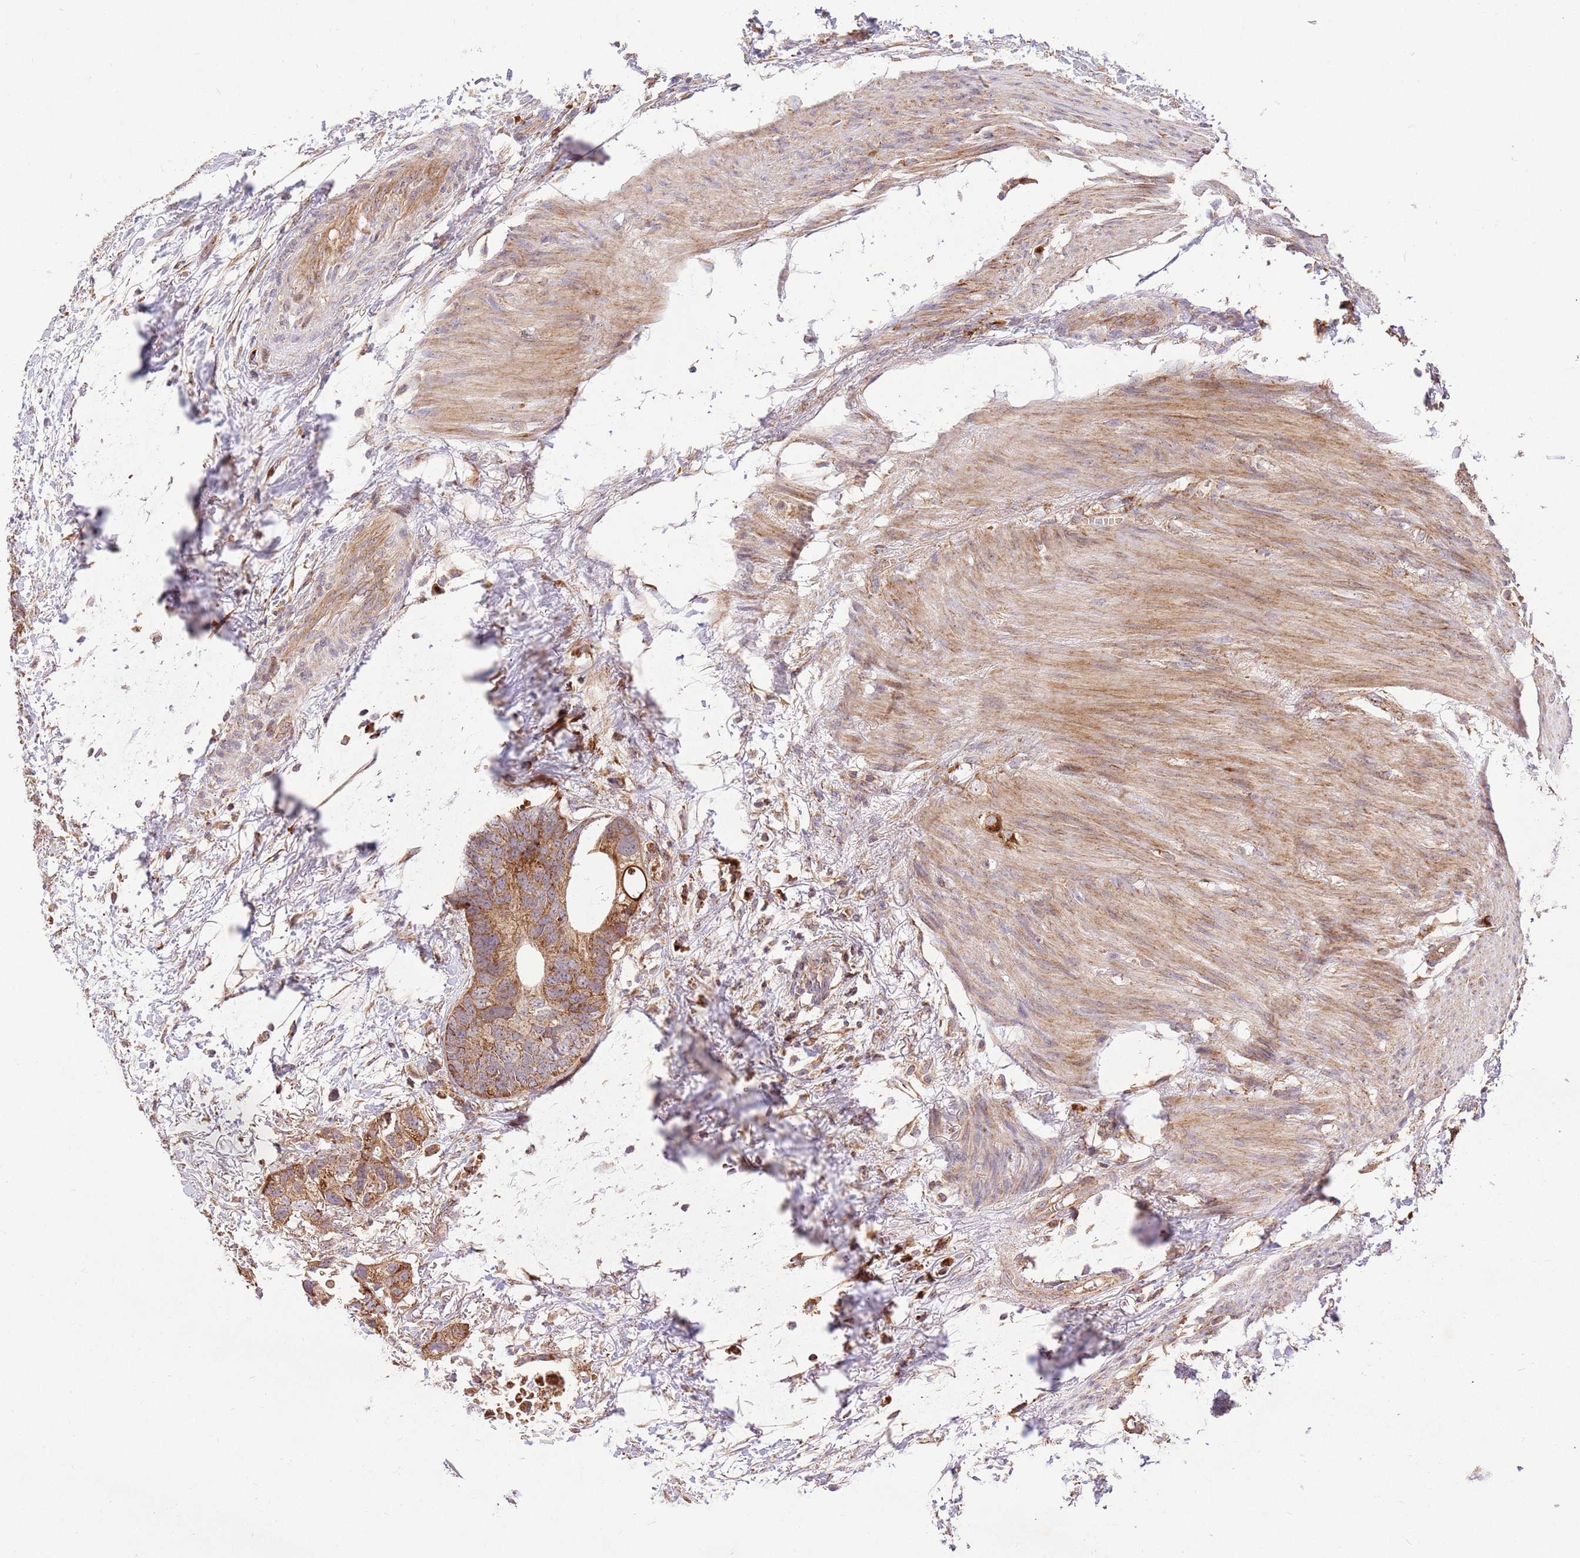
{"staining": {"intensity": "moderate", "quantity": ">75%", "location": "cytoplasmic/membranous"}, "tissue": "colorectal cancer", "cell_type": "Tumor cells", "image_type": "cancer", "snomed": [{"axis": "morphology", "description": "Adenocarcinoma, NOS"}, {"axis": "topography", "description": "Colon"}], "caption": "Tumor cells reveal moderate cytoplasmic/membranous positivity in about >75% of cells in colorectal cancer (adenocarcinoma).", "gene": "SPATA2L", "patient": {"sex": "female", "age": 57}}